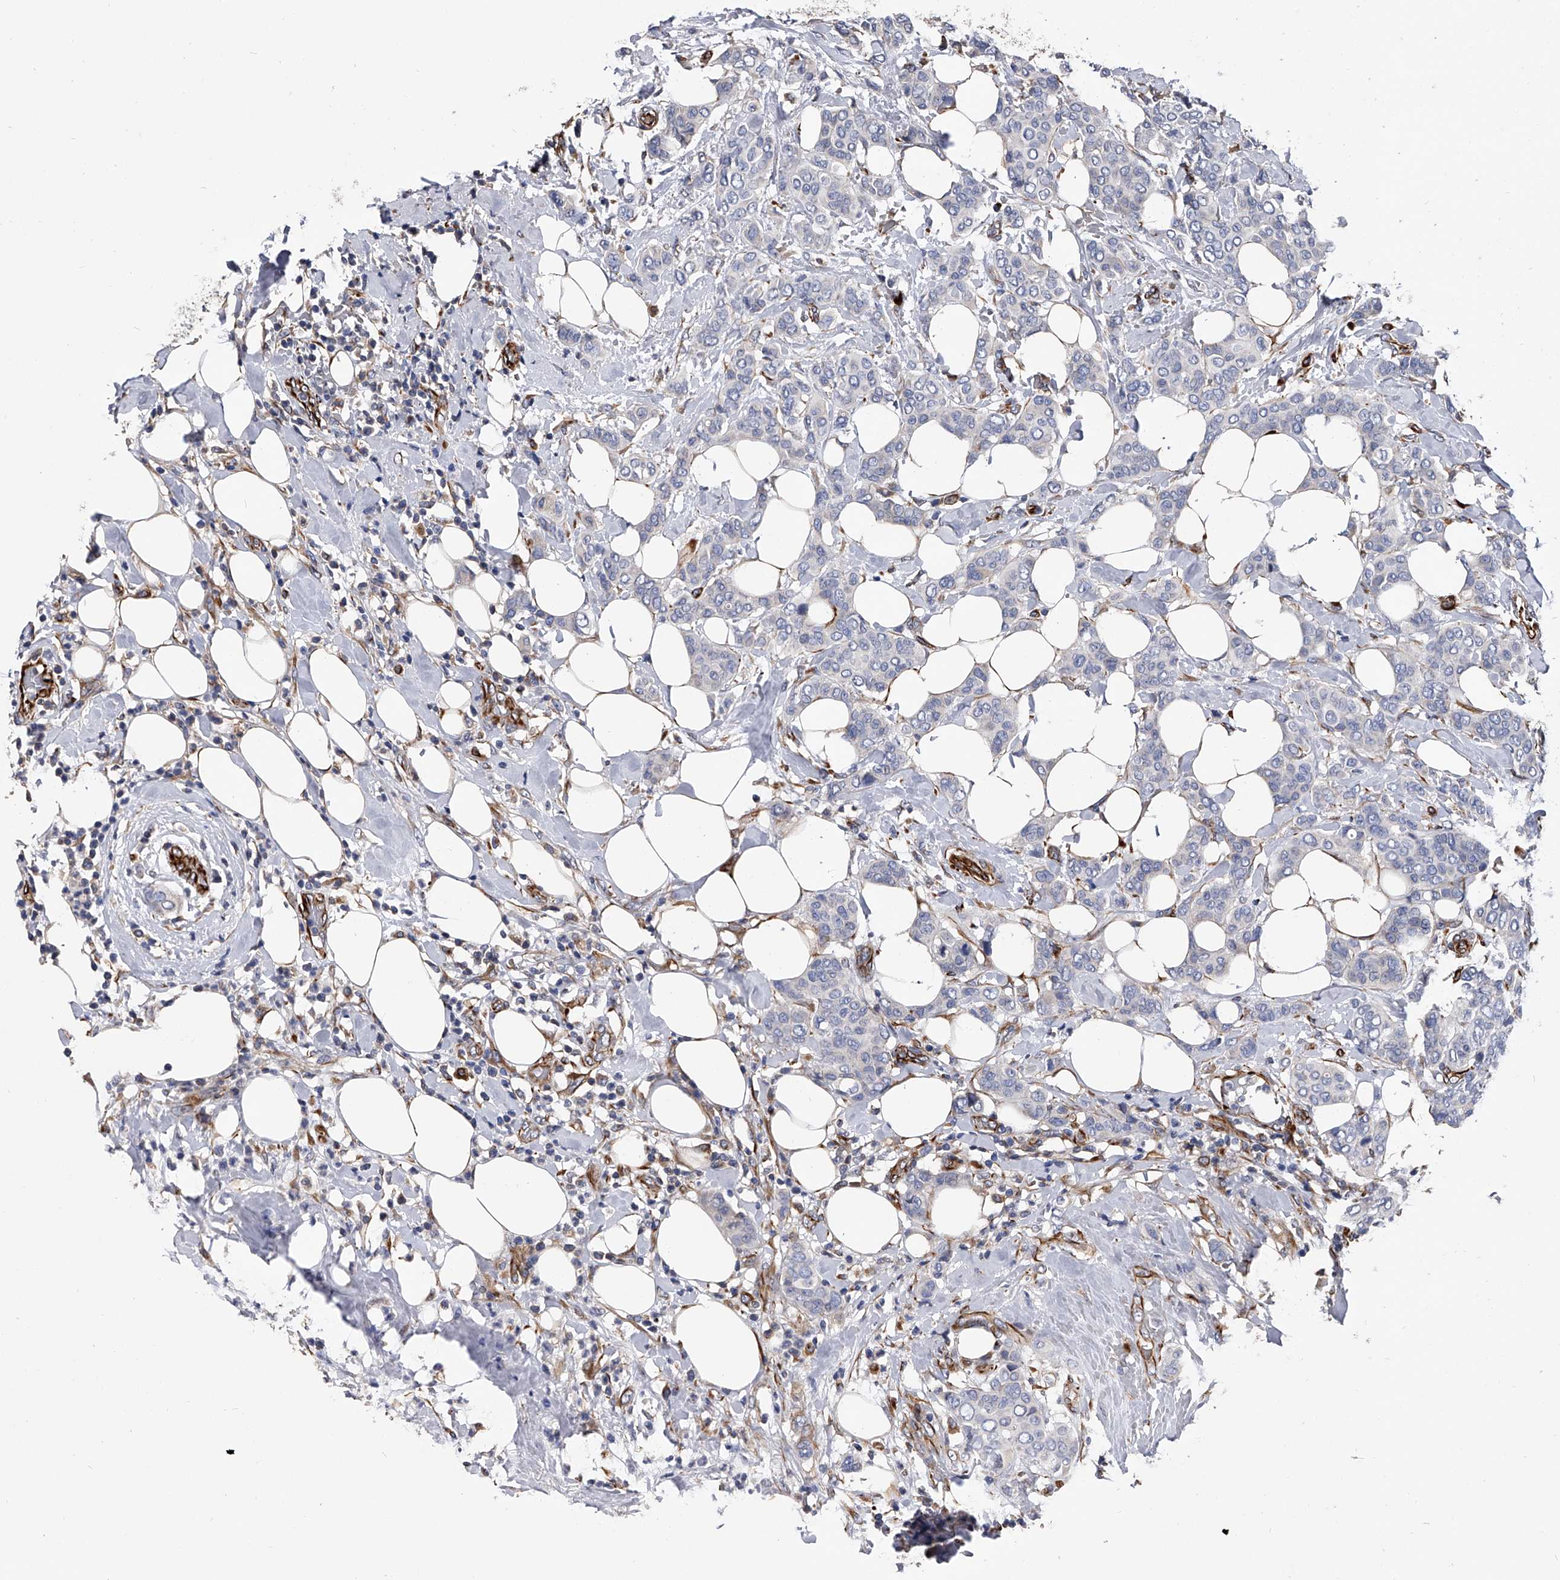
{"staining": {"intensity": "negative", "quantity": "none", "location": "none"}, "tissue": "breast cancer", "cell_type": "Tumor cells", "image_type": "cancer", "snomed": [{"axis": "morphology", "description": "Lobular carcinoma"}, {"axis": "topography", "description": "Breast"}], "caption": "A histopathology image of human breast cancer is negative for staining in tumor cells.", "gene": "EFCAB7", "patient": {"sex": "female", "age": 51}}